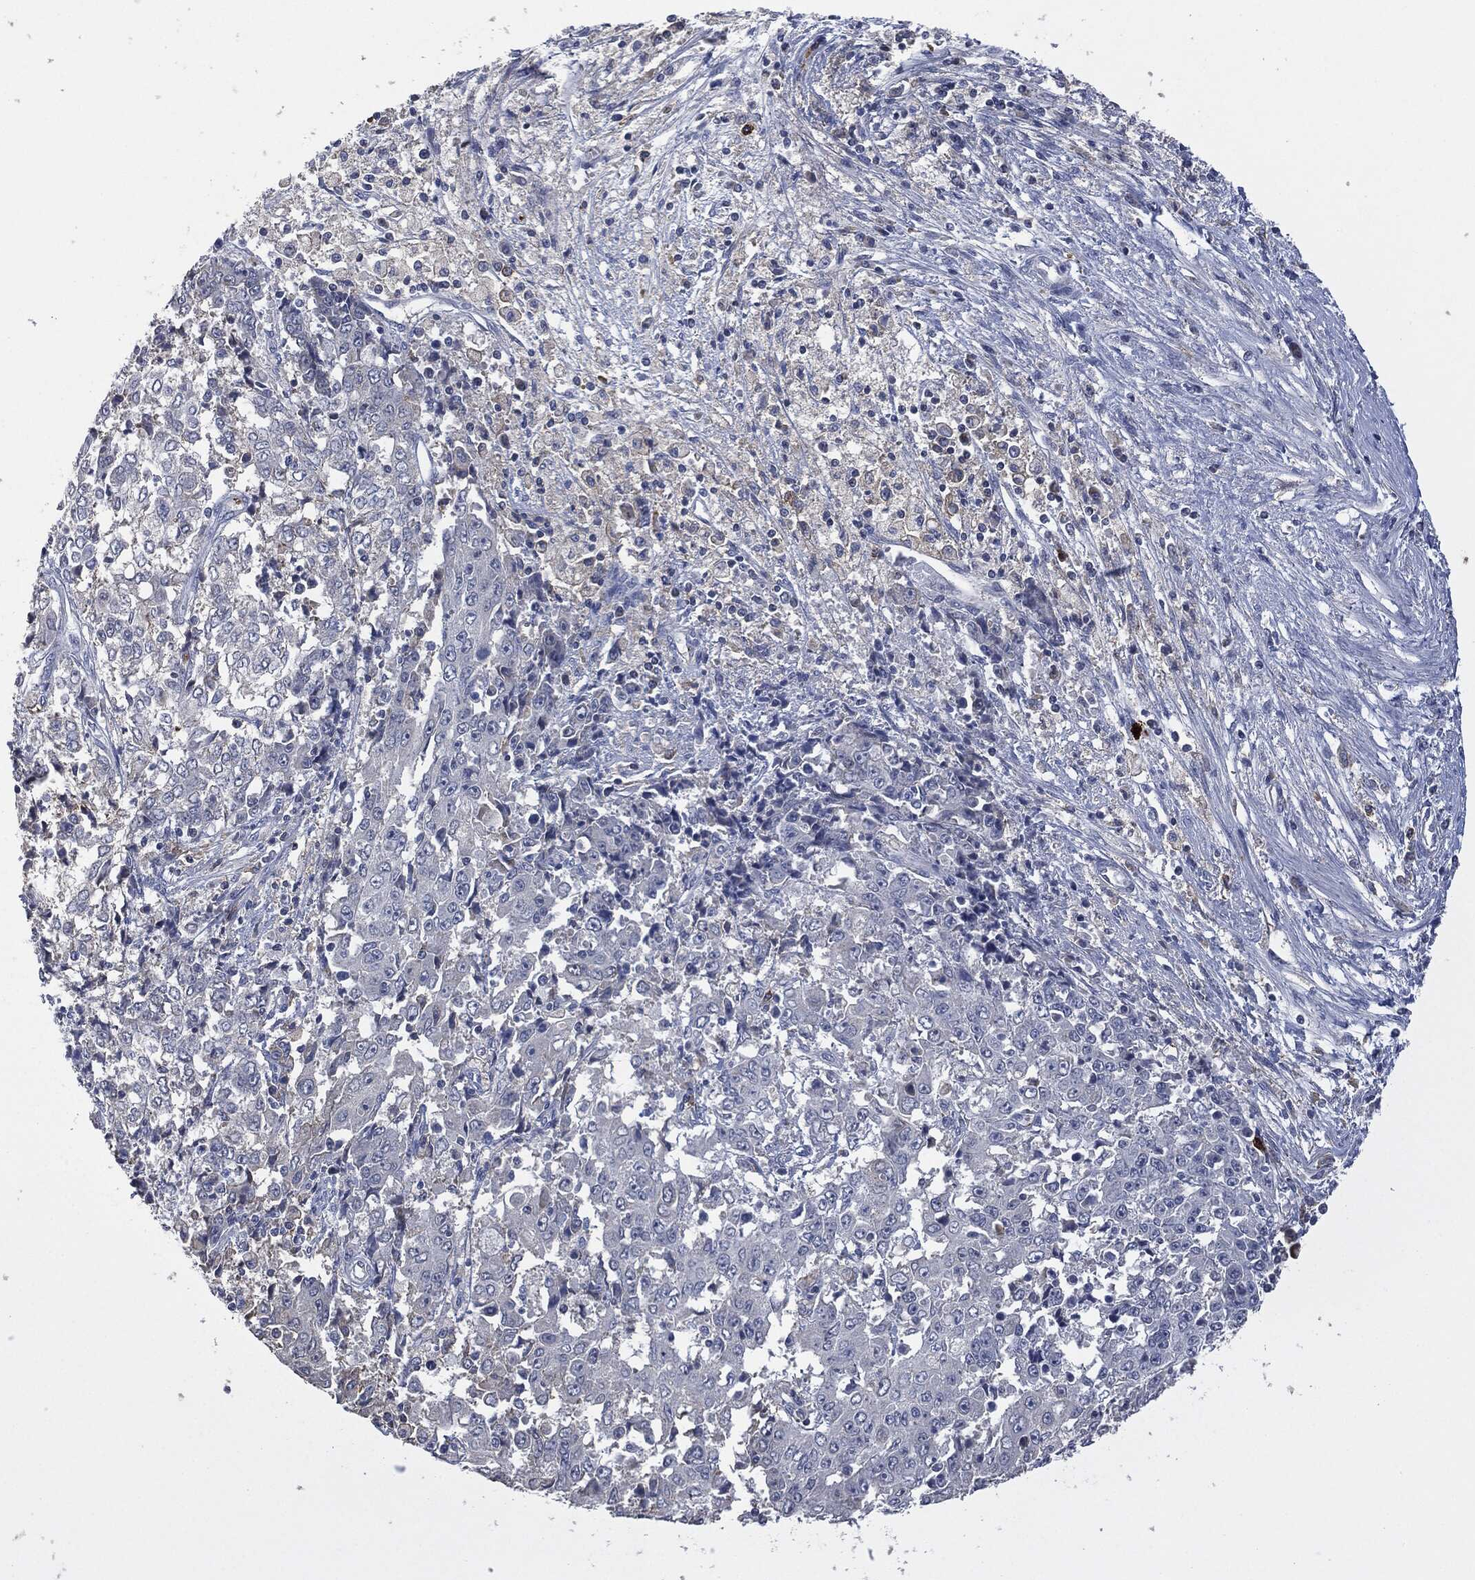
{"staining": {"intensity": "negative", "quantity": "none", "location": "none"}, "tissue": "ovarian cancer", "cell_type": "Tumor cells", "image_type": "cancer", "snomed": [{"axis": "morphology", "description": "Carcinoma, endometroid"}, {"axis": "topography", "description": "Ovary"}], "caption": "Histopathology image shows no protein positivity in tumor cells of ovarian endometroid carcinoma tissue. (Stains: DAB immunohistochemistry (IHC) with hematoxylin counter stain, Microscopy: brightfield microscopy at high magnification).", "gene": "CD33", "patient": {"sex": "female", "age": 42}}